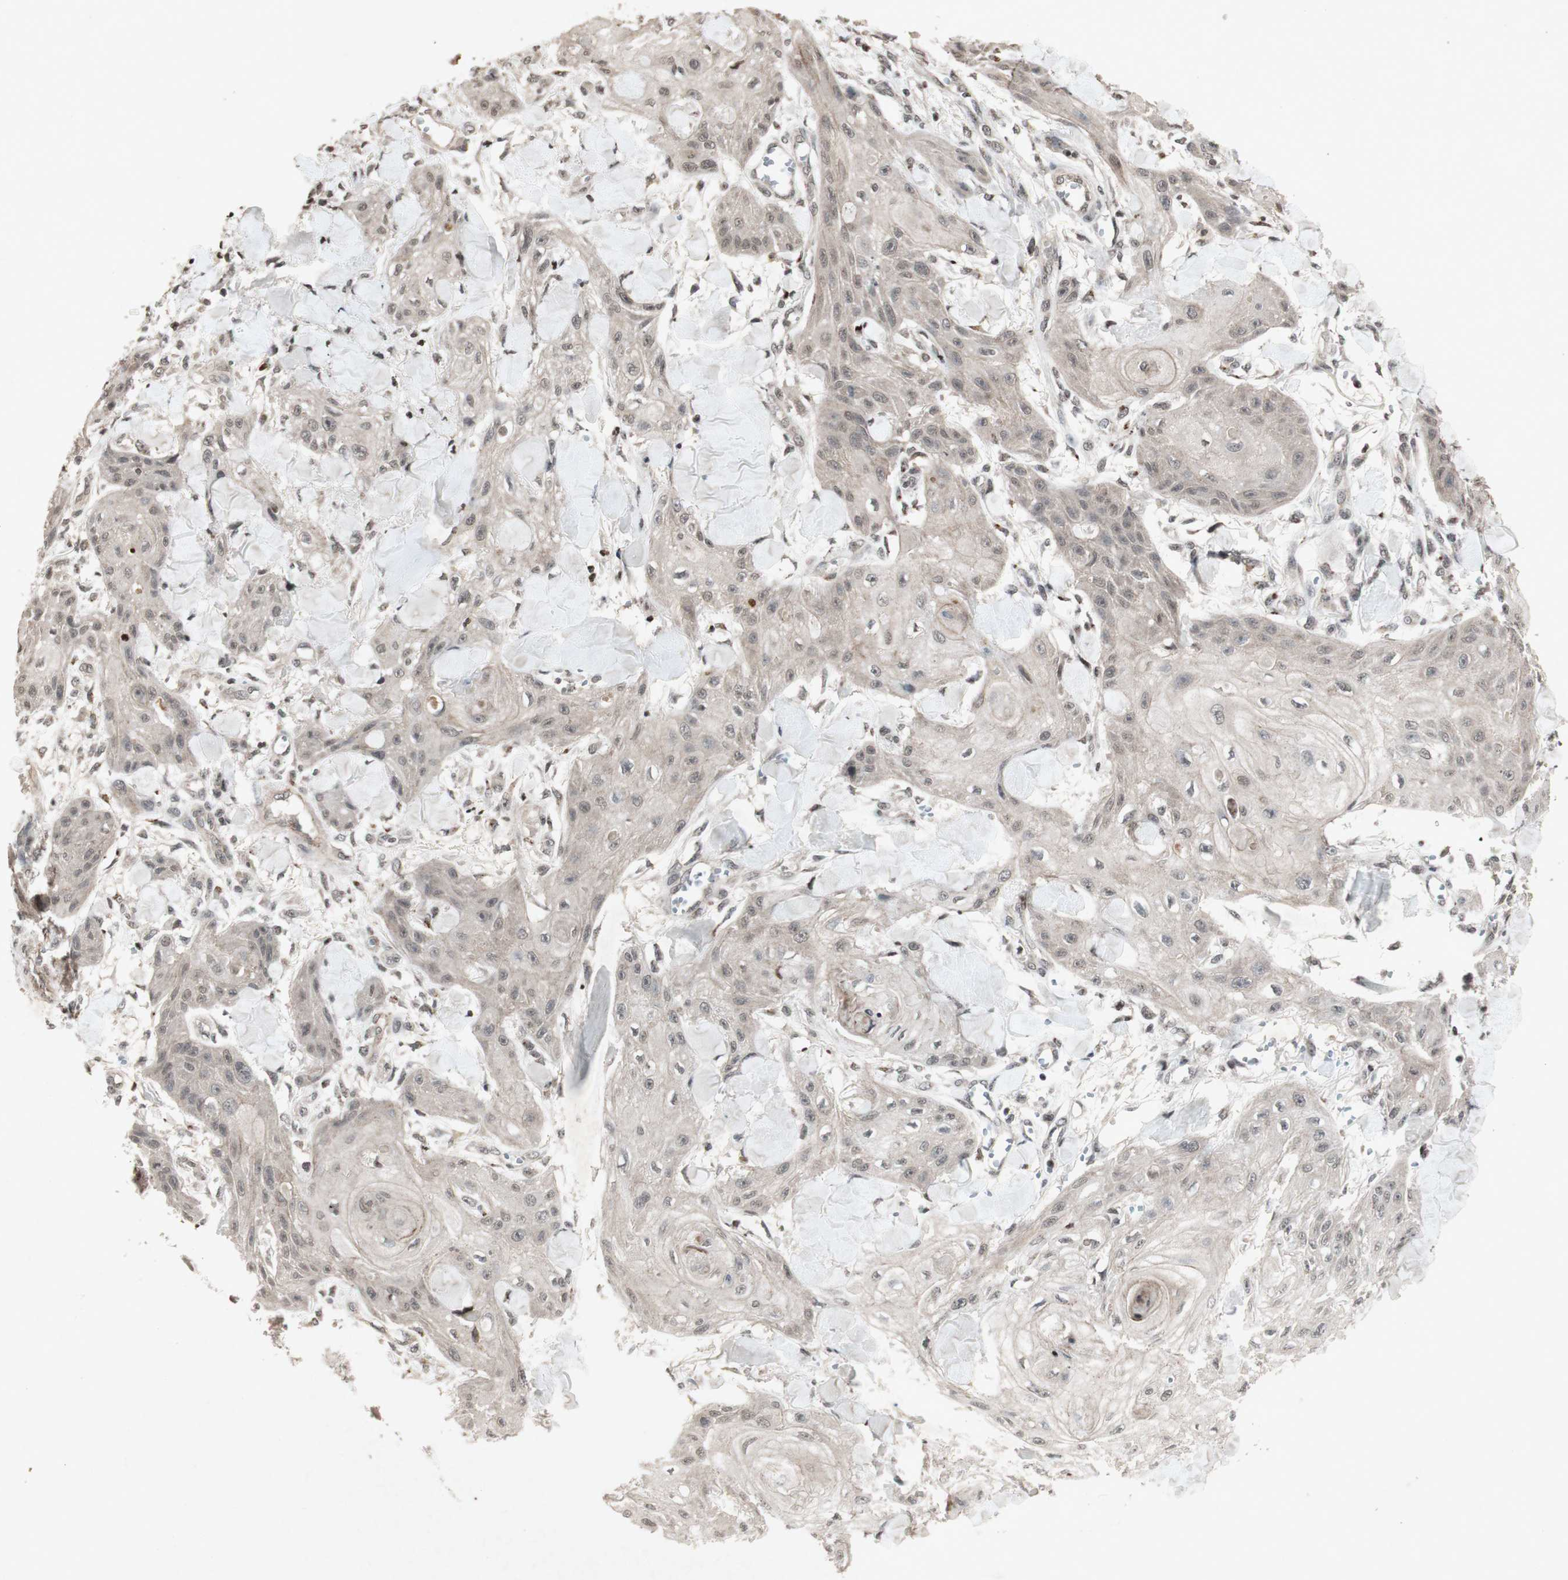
{"staining": {"intensity": "weak", "quantity": ">75%", "location": "cytoplasmic/membranous"}, "tissue": "skin cancer", "cell_type": "Tumor cells", "image_type": "cancer", "snomed": [{"axis": "morphology", "description": "Squamous cell carcinoma, NOS"}, {"axis": "topography", "description": "Skin"}], "caption": "Immunohistochemical staining of human skin cancer exhibits low levels of weak cytoplasmic/membranous expression in approximately >75% of tumor cells.", "gene": "PLXNA1", "patient": {"sex": "male", "age": 74}}